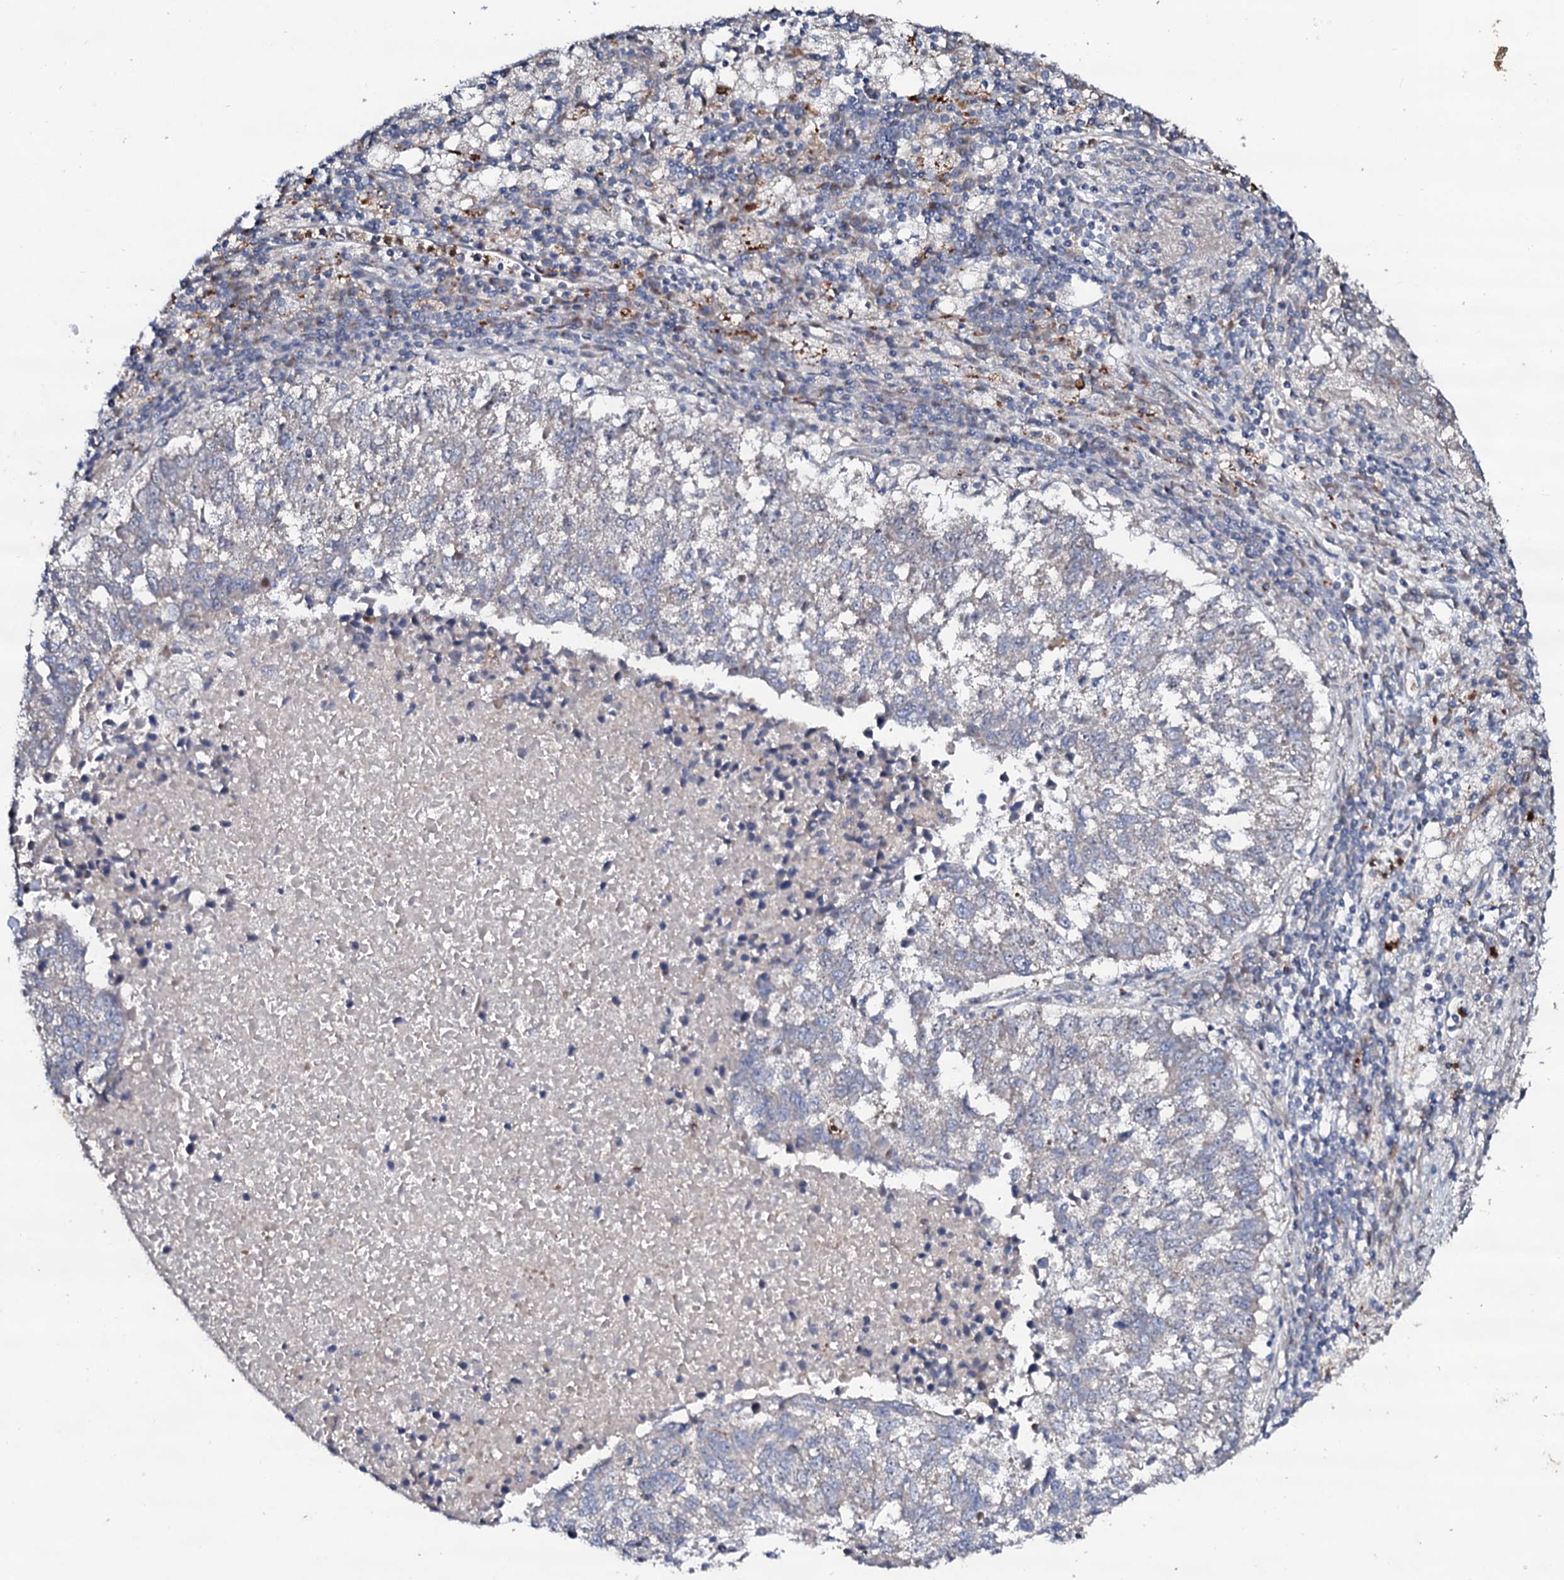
{"staining": {"intensity": "negative", "quantity": "none", "location": "none"}, "tissue": "lung cancer", "cell_type": "Tumor cells", "image_type": "cancer", "snomed": [{"axis": "morphology", "description": "Squamous cell carcinoma, NOS"}, {"axis": "topography", "description": "Lung"}], "caption": "Immunohistochemical staining of human lung cancer (squamous cell carcinoma) reveals no significant expression in tumor cells.", "gene": "COG6", "patient": {"sex": "male", "age": 73}}